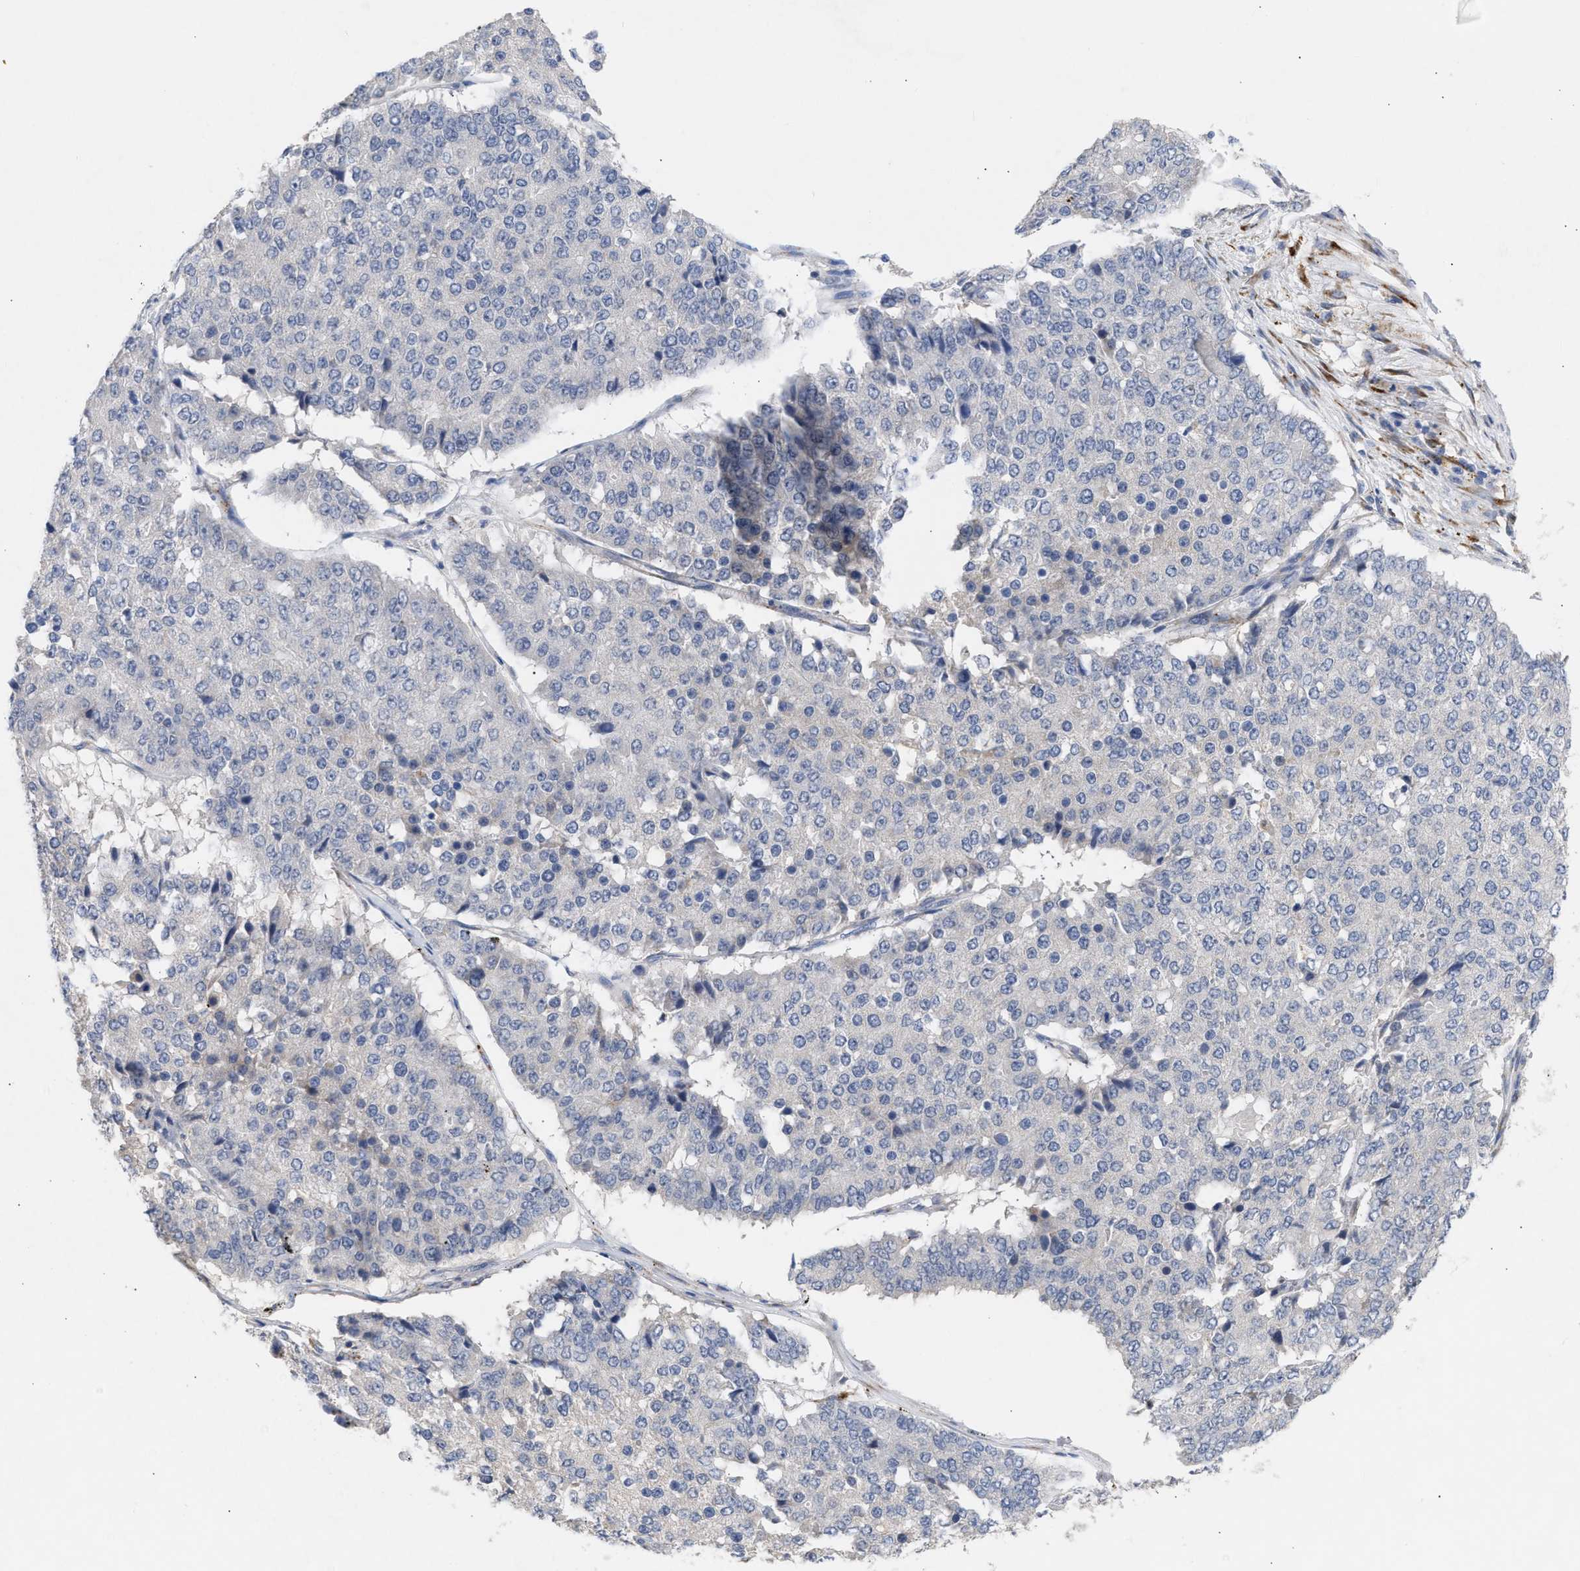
{"staining": {"intensity": "negative", "quantity": "none", "location": "none"}, "tissue": "pancreatic cancer", "cell_type": "Tumor cells", "image_type": "cancer", "snomed": [{"axis": "morphology", "description": "Adenocarcinoma, NOS"}, {"axis": "topography", "description": "Pancreas"}], "caption": "The photomicrograph displays no significant expression in tumor cells of pancreatic cancer.", "gene": "SELENOM", "patient": {"sex": "male", "age": 50}}